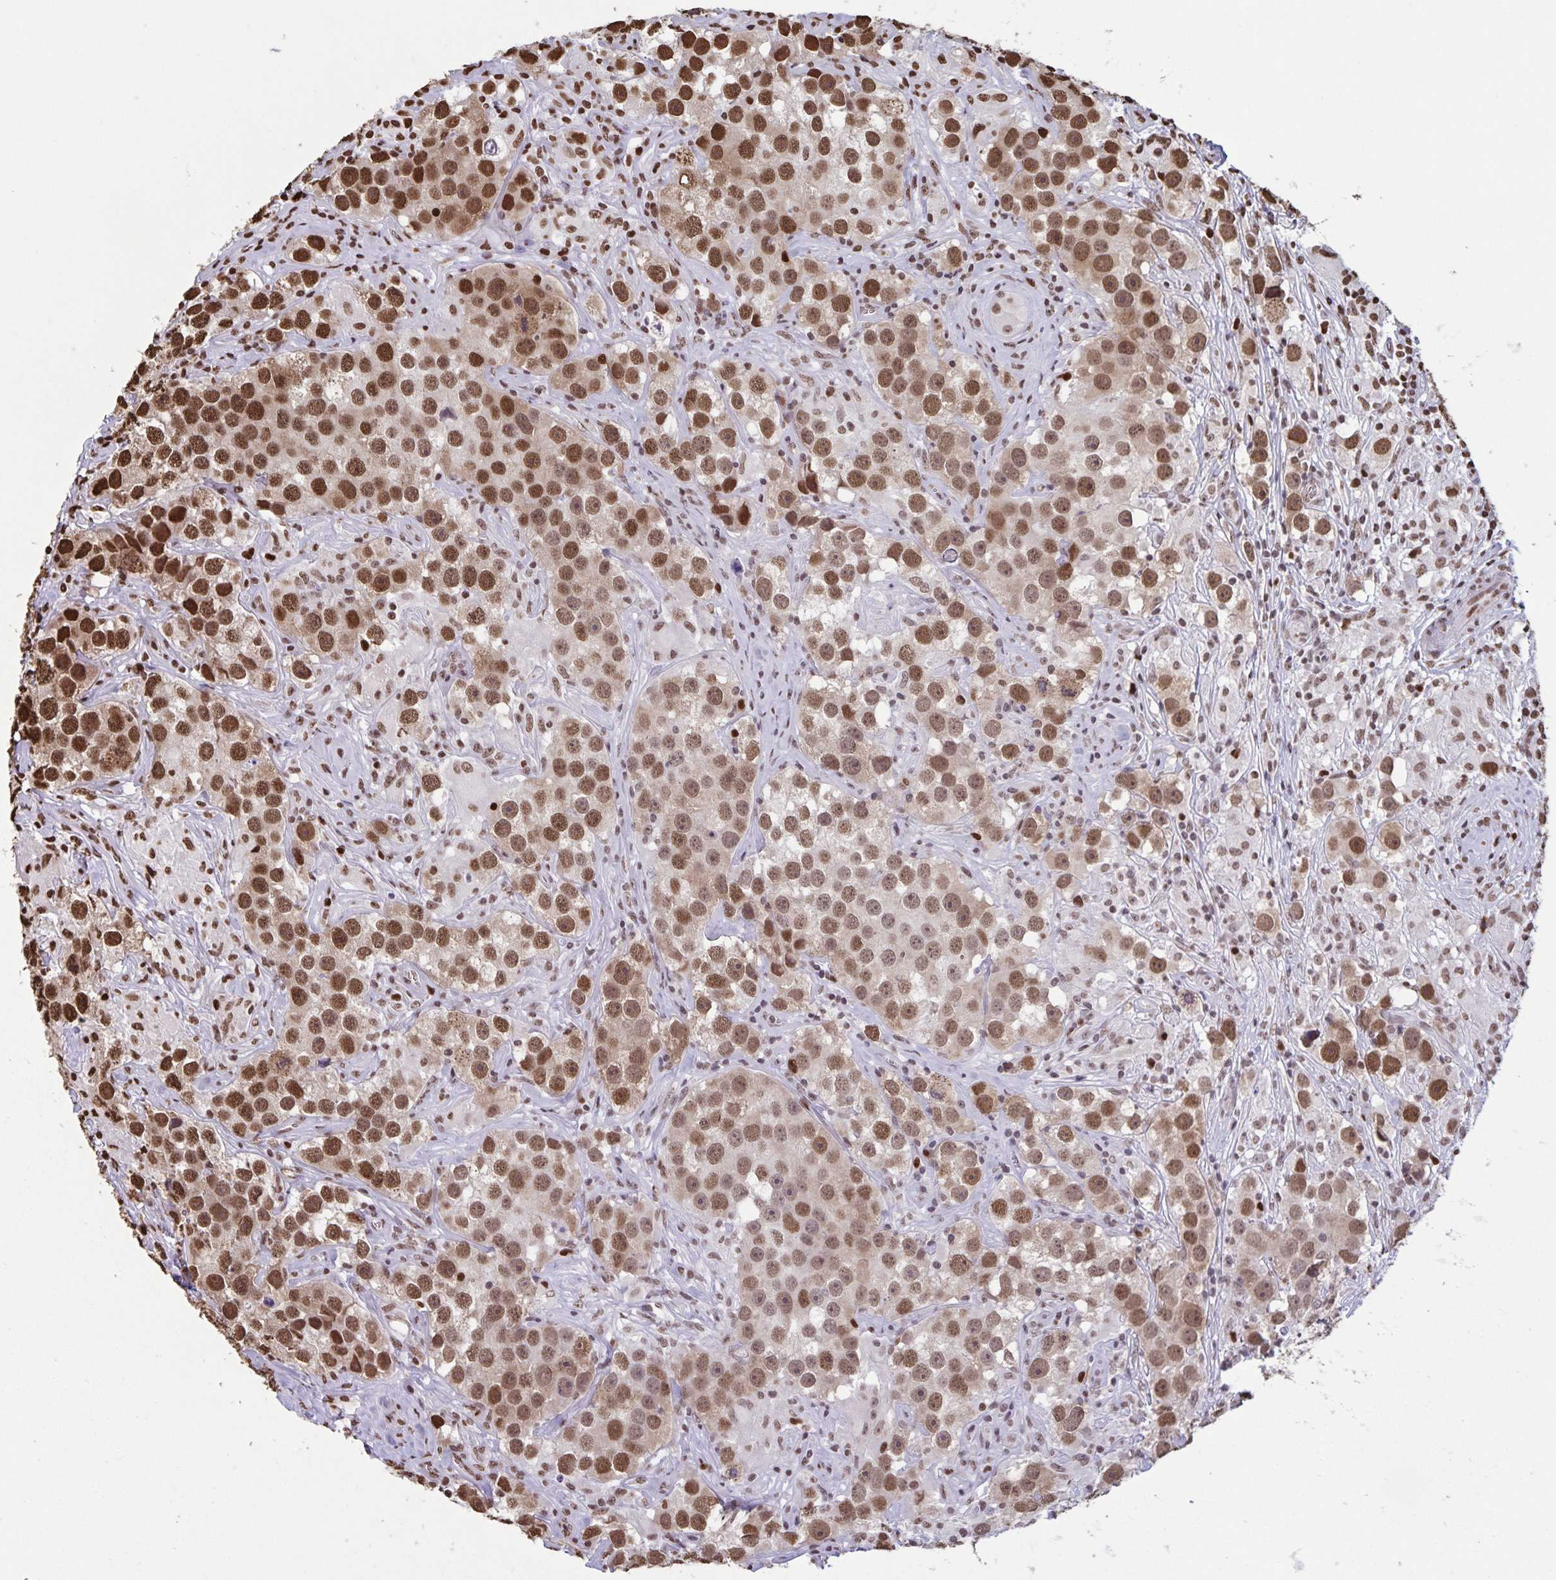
{"staining": {"intensity": "moderate", "quantity": ">75%", "location": "nuclear"}, "tissue": "testis cancer", "cell_type": "Tumor cells", "image_type": "cancer", "snomed": [{"axis": "morphology", "description": "Seminoma, NOS"}, {"axis": "topography", "description": "Testis"}], "caption": "The micrograph reveals staining of seminoma (testis), revealing moderate nuclear protein staining (brown color) within tumor cells.", "gene": "DUT", "patient": {"sex": "male", "age": 49}}